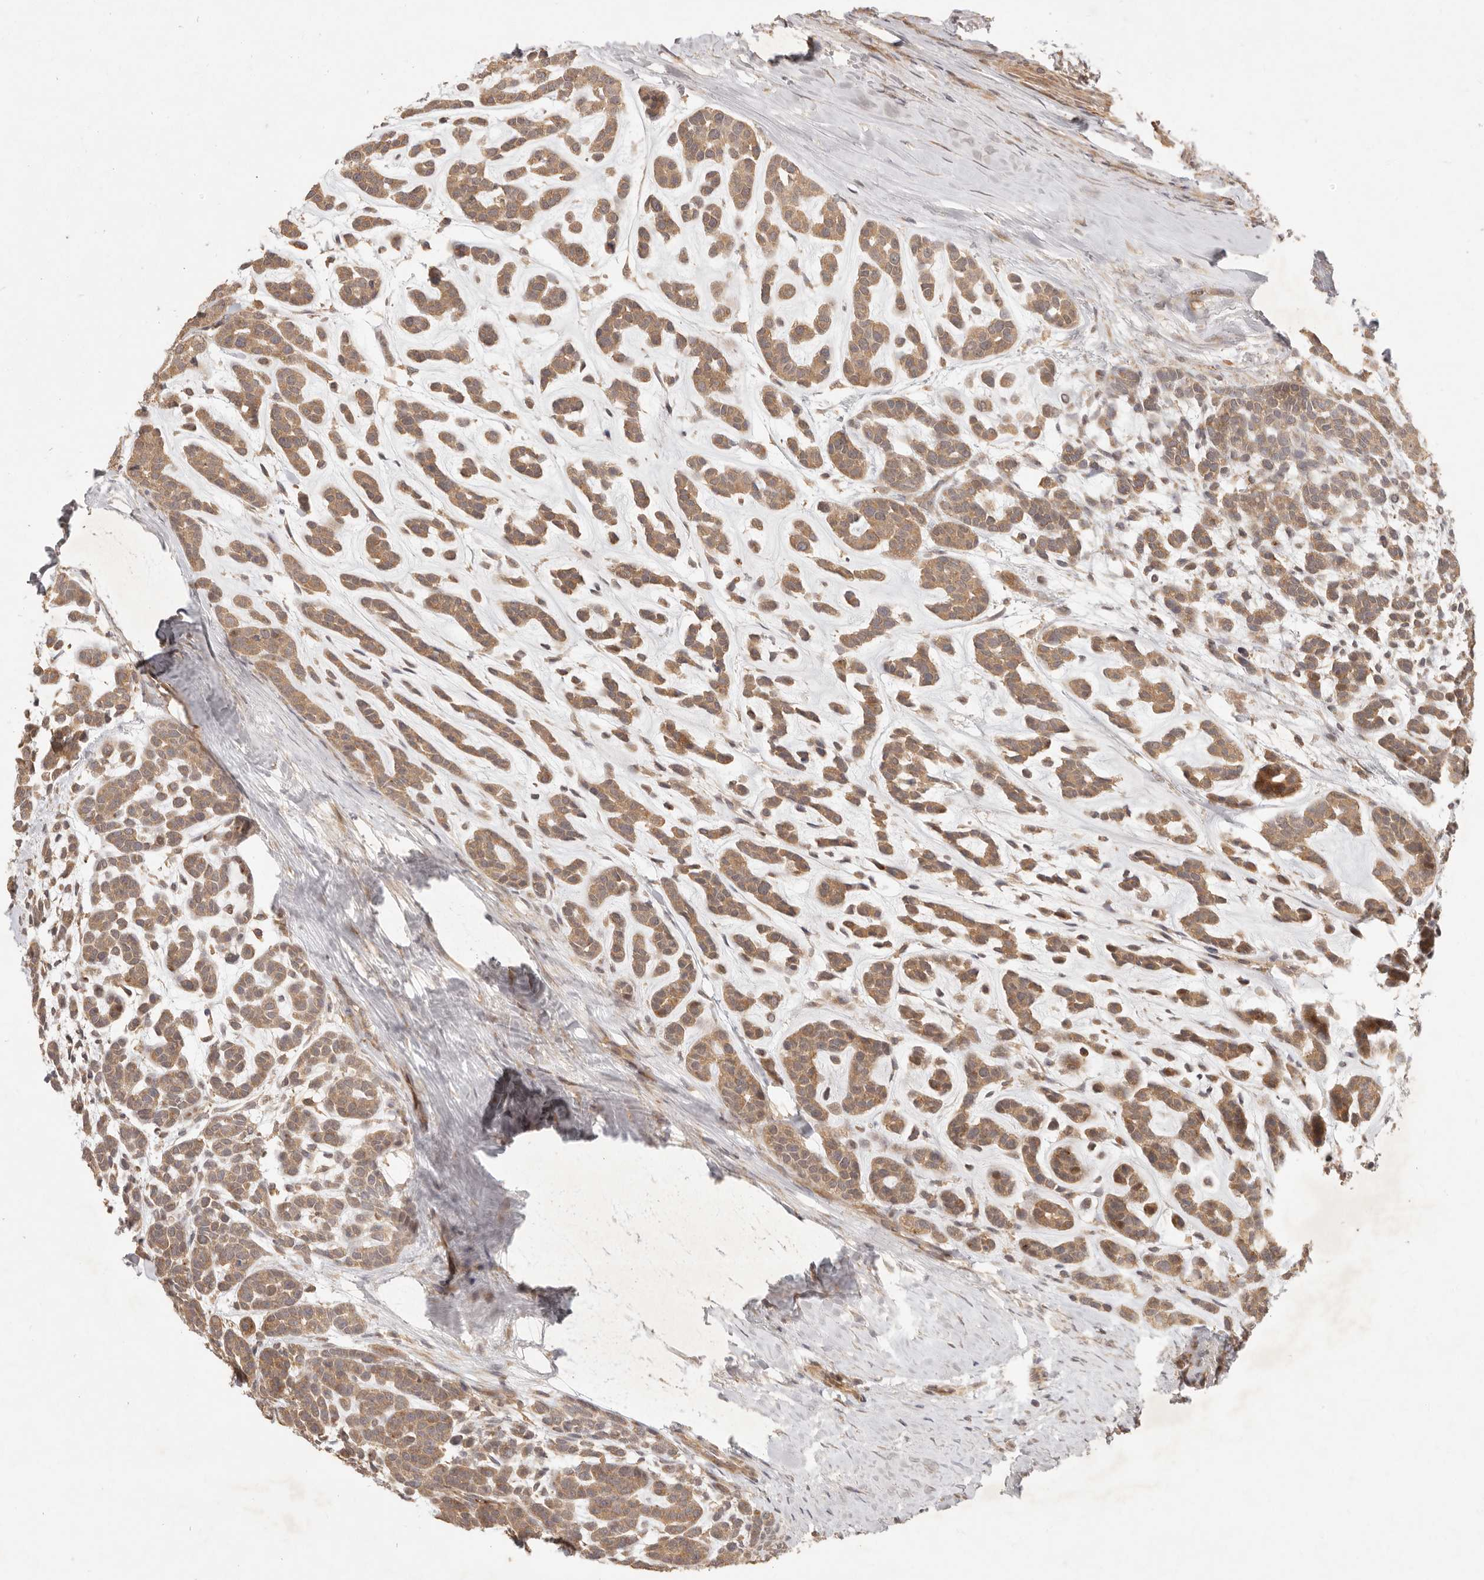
{"staining": {"intensity": "moderate", "quantity": ">75%", "location": "cytoplasmic/membranous"}, "tissue": "head and neck cancer", "cell_type": "Tumor cells", "image_type": "cancer", "snomed": [{"axis": "morphology", "description": "Adenocarcinoma, NOS"}, {"axis": "morphology", "description": "Adenoma, NOS"}, {"axis": "topography", "description": "Head-Neck"}], "caption": "Immunohistochemistry (IHC) (DAB) staining of human head and neck adenocarcinoma exhibits moderate cytoplasmic/membranous protein expression in approximately >75% of tumor cells. (Brightfield microscopy of DAB IHC at high magnification).", "gene": "VIPR1", "patient": {"sex": "female", "age": 55}}